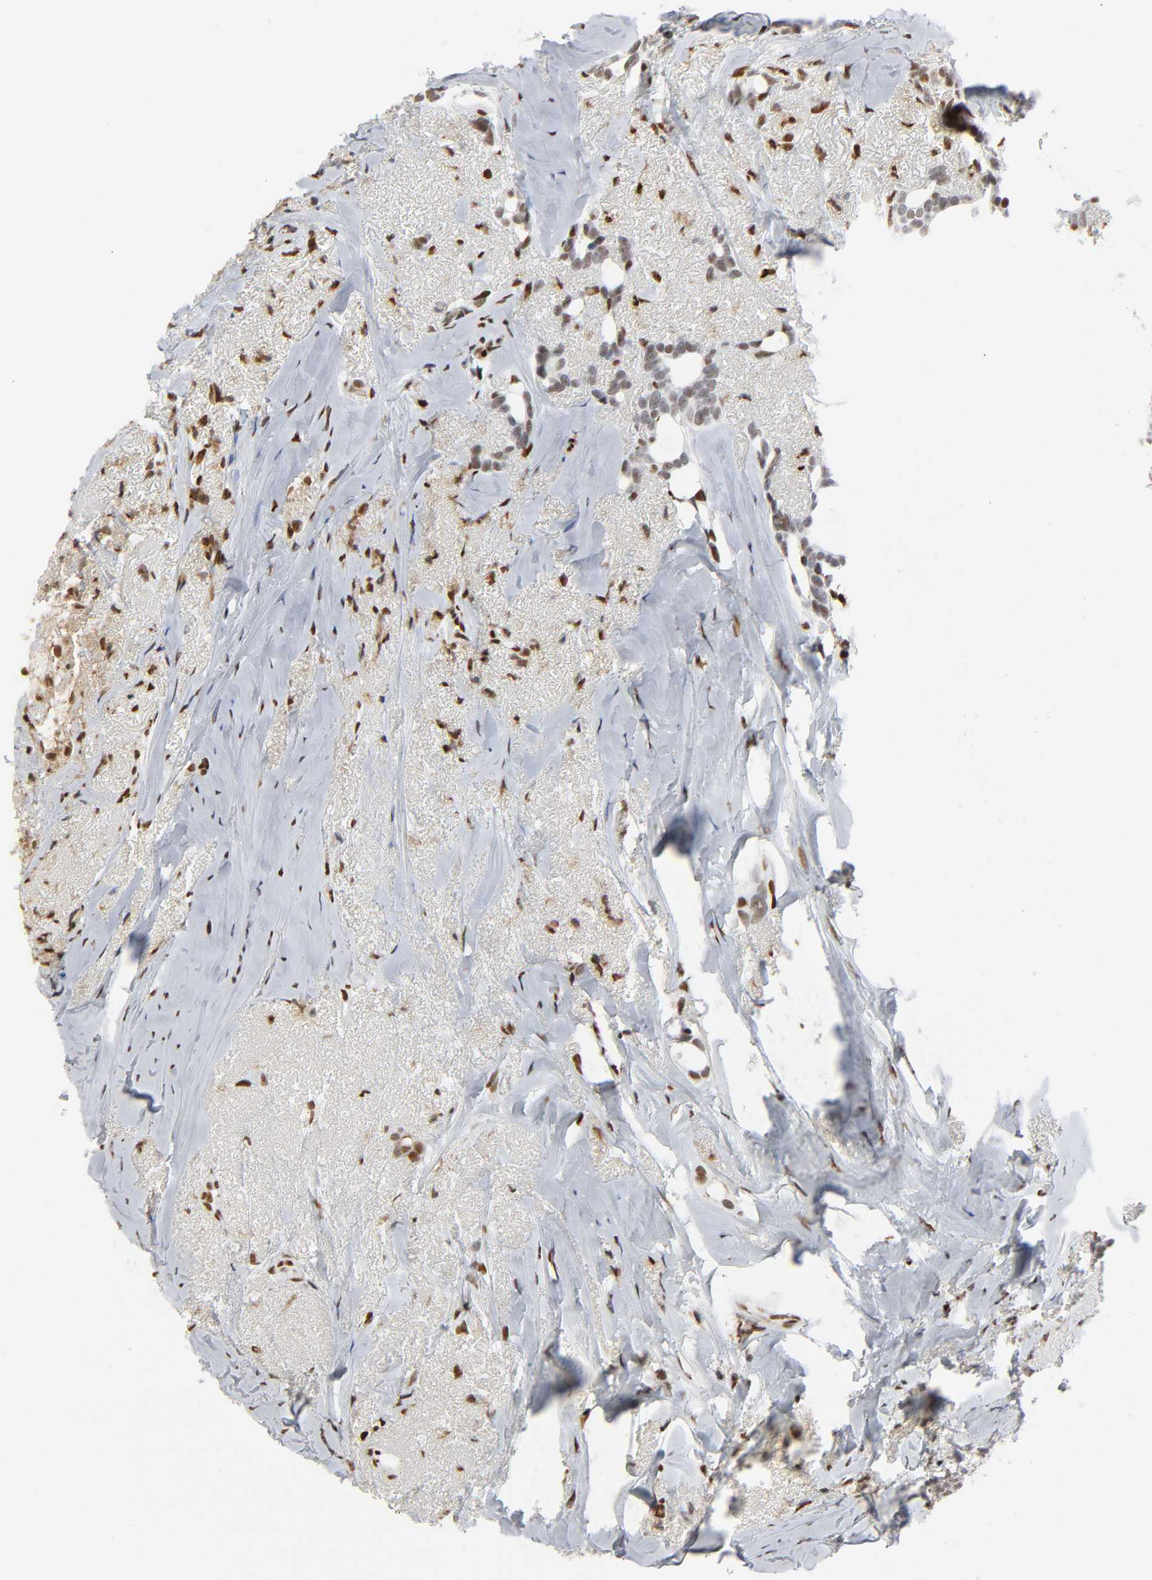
{"staining": {"intensity": "moderate", "quantity": ">75%", "location": "nuclear"}, "tissue": "breast cancer", "cell_type": "Tumor cells", "image_type": "cancer", "snomed": [{"axis": "morphology", "description": "Duct carcinoma"}, {"axis": "topography", "description": "Breast"}], "caption": "This histopathology image shows immunohistochemistry staining of human breast invasive ductal carcinoma, with medium moderate nuclear expression in approximately >75% of tumor cells.", "gene": "WAS", "patient": {"sex": "female", "age": 54}}